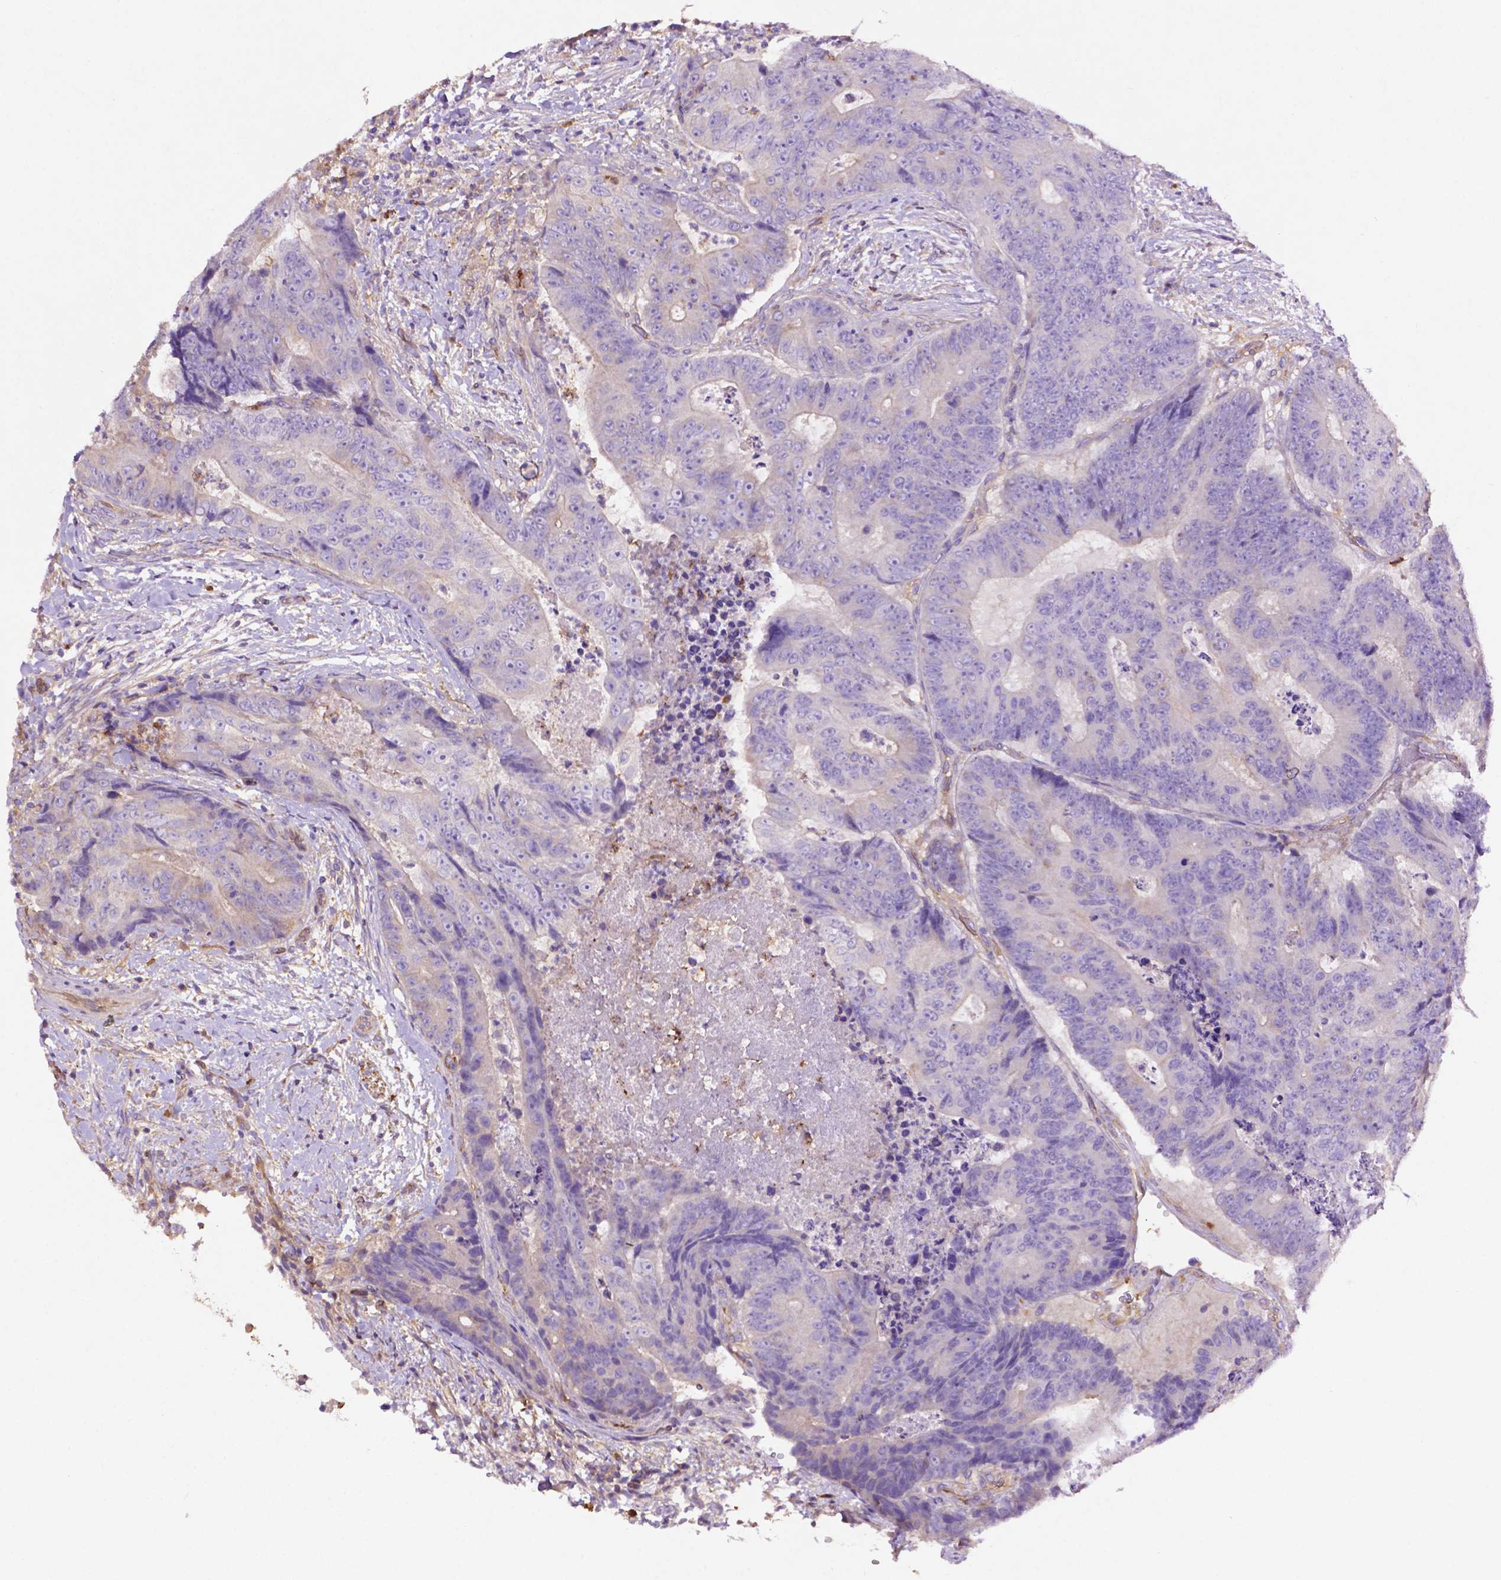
{"staining": {"intensity": "negative", "quantity": "none", "location": "none"}, "tissue": "colorectal cancer", "cell_type": "Tumor cells", "image_type": "cancer", "snomed": [{"axis": "morphology", "description": "Adenocarcinoma, NOS"}, {"axis": "topography", "description": "Colon"}], "caption": "Immunohistochemistry of adenocarcinoma (colorectal) shows no expression in tumor cells. The staining is performed using DAB brown chromogen with nuclei counter-stained in using hematoxylin.", "gene": "GDPD5", "patient": {"sex": "female", "age": 48}}